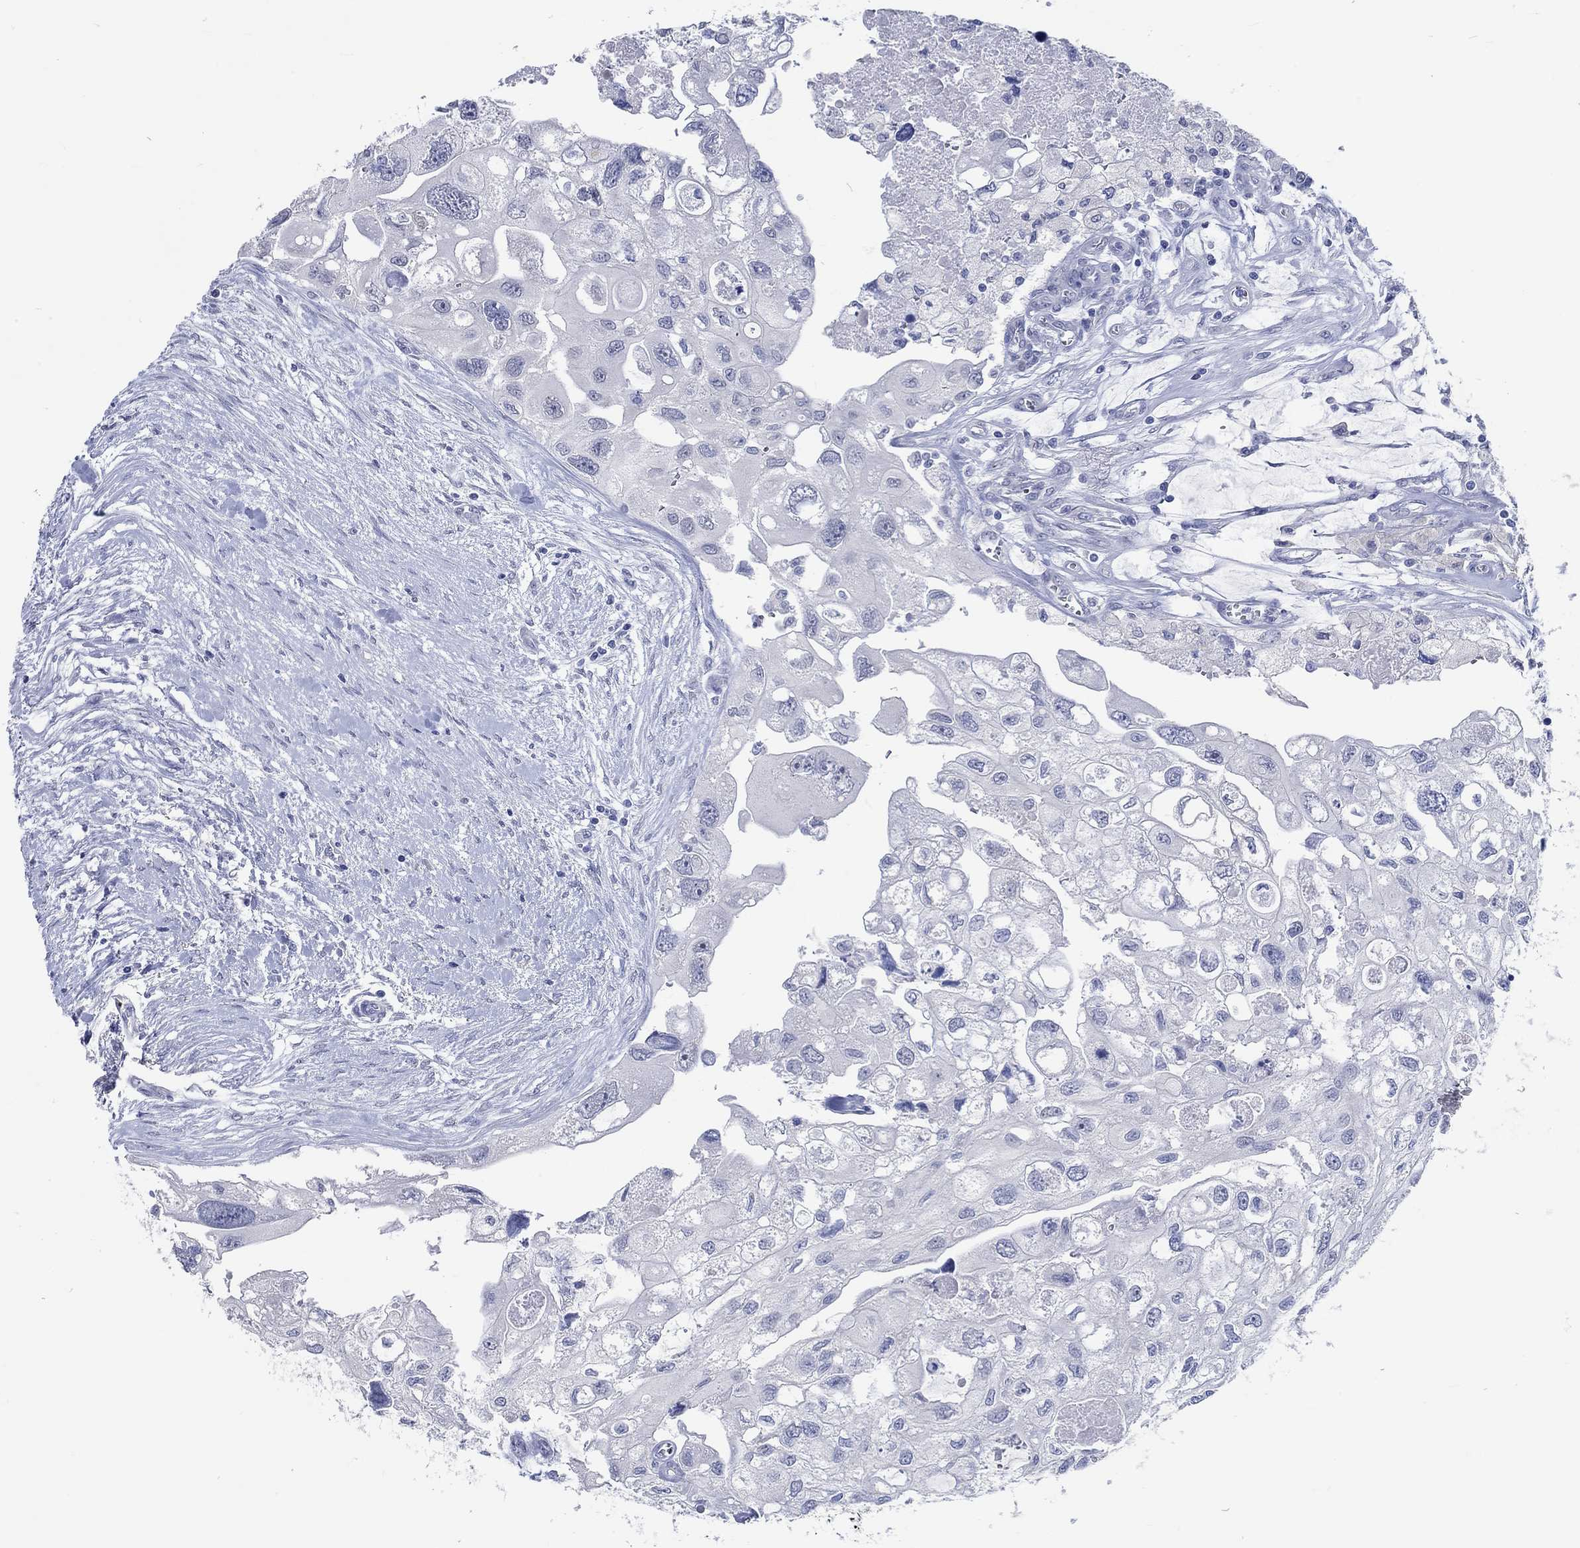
{"staining": {"intensity": "negative", "quantity": "none", "location": "none"}, "tissue": "urothelial cancer", "cell_type": "Tumor cells", "image_type": "cancer", "snomed": [{"axis": "morphology", "description": "Urothelial carcinoma, High grade"}, {"axis": "topography", "description": "Urinary bladder"}], "caption": "High magnification brightfield microscopy of urothelial cancer stained with DAB (3,3'-diaminobenzidine) (brown) and counterstained with hematoxylin (blue): tumor cells show no significant staining.", "gene": "C4orf47", "patient": {"sex": "male", "age": 59}}